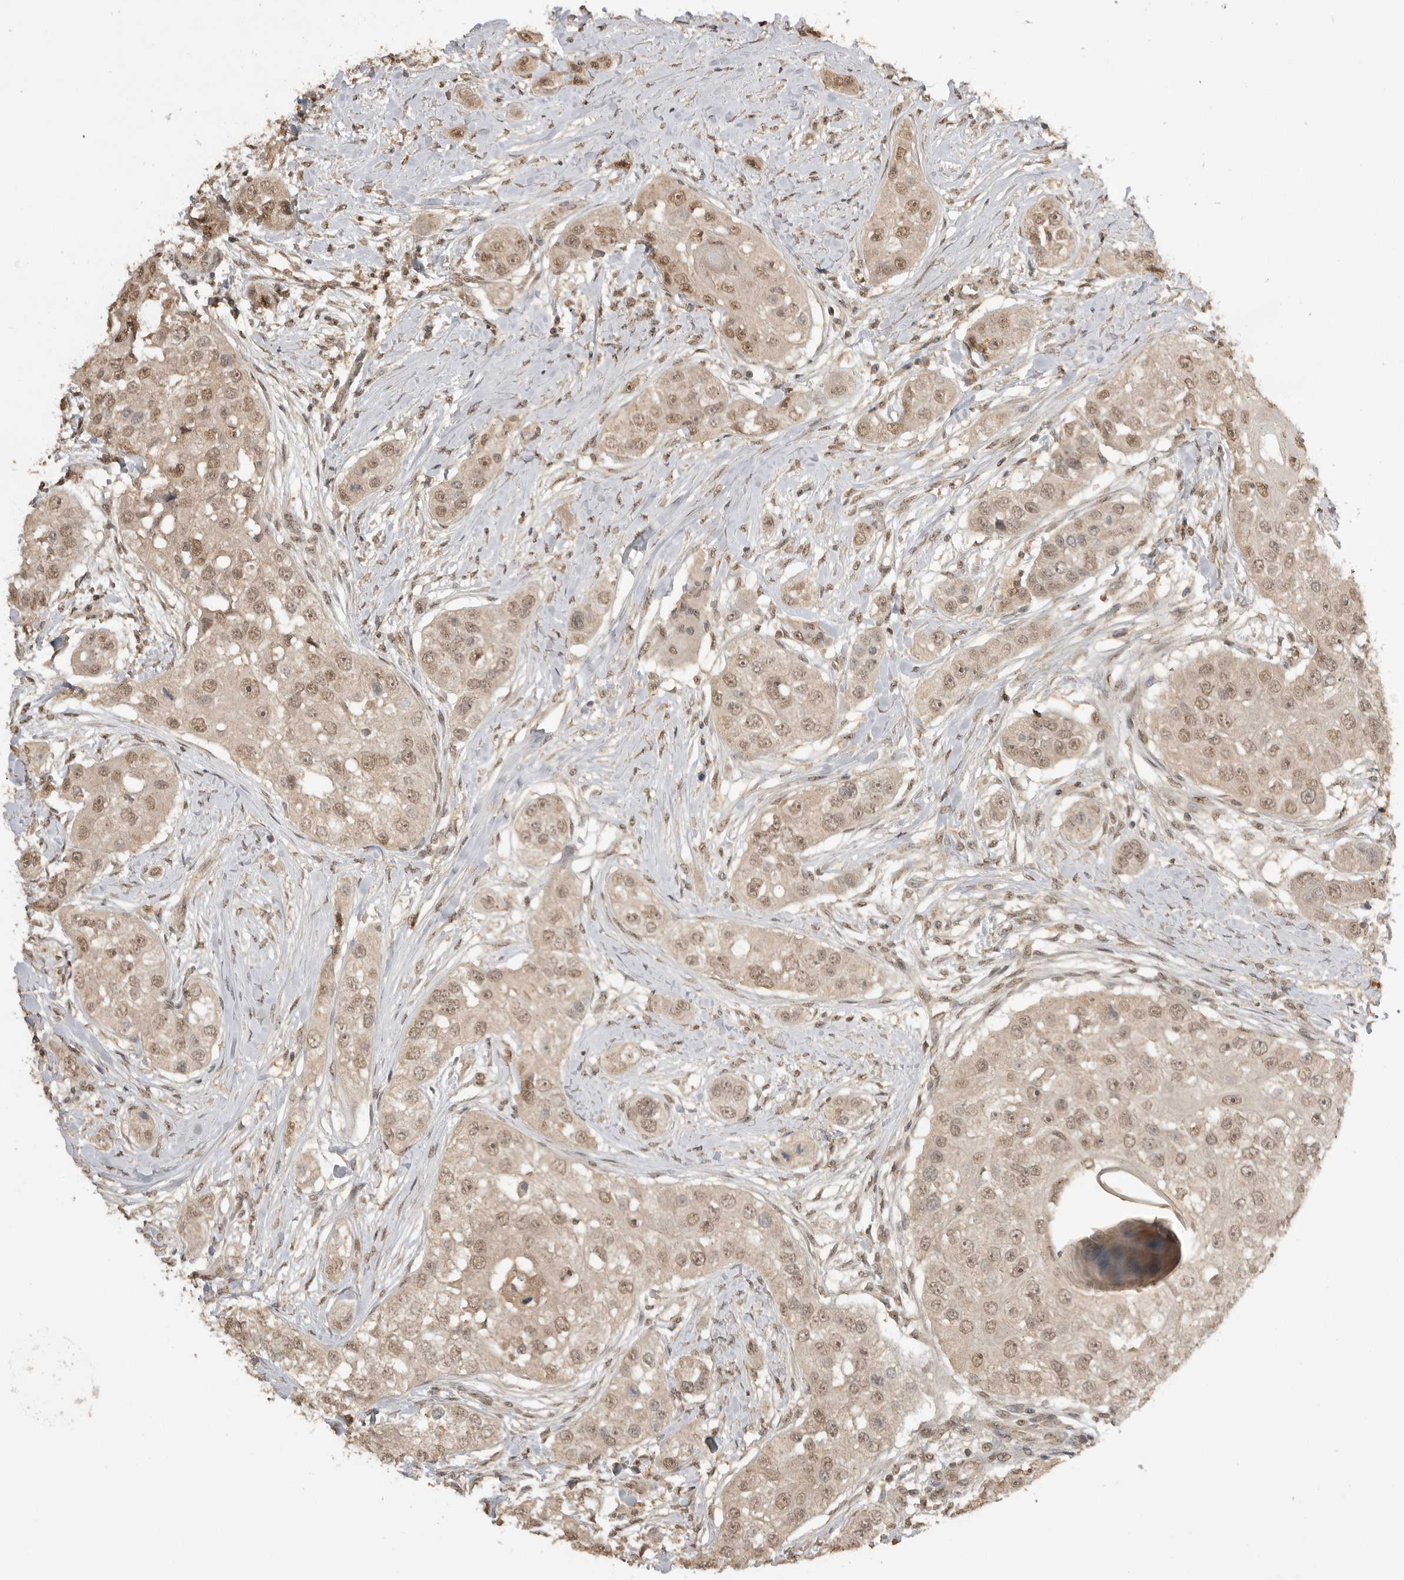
{"staining": {"intensity": "moderate", "quantity": ">75%", "location": "cytoplasmic/membranous,nuclear"}, "tissue": "head and neck cancer", "cell_type": "Tumor cells", "image_type": "cancer", "snomed": [{"axis": "morphology", "description": "Normal tissue, NOS"}, {"axis": "morphology", "description": "Squamous cell carcinoma, NOS"}, {"axis": "topography", "description": "Skeletal muscle"}, {"axis": "topography", "description": "Head-Neck"}], "caption": "A high-resolution image shows IHC staining of head and neck cancer, which displays moderate cytoplasmic/membranous and nuclear expression in about >75% of tumor cells.", "gene": "ASPSCR1", "patient": {"sex": "male", "age": 51}}